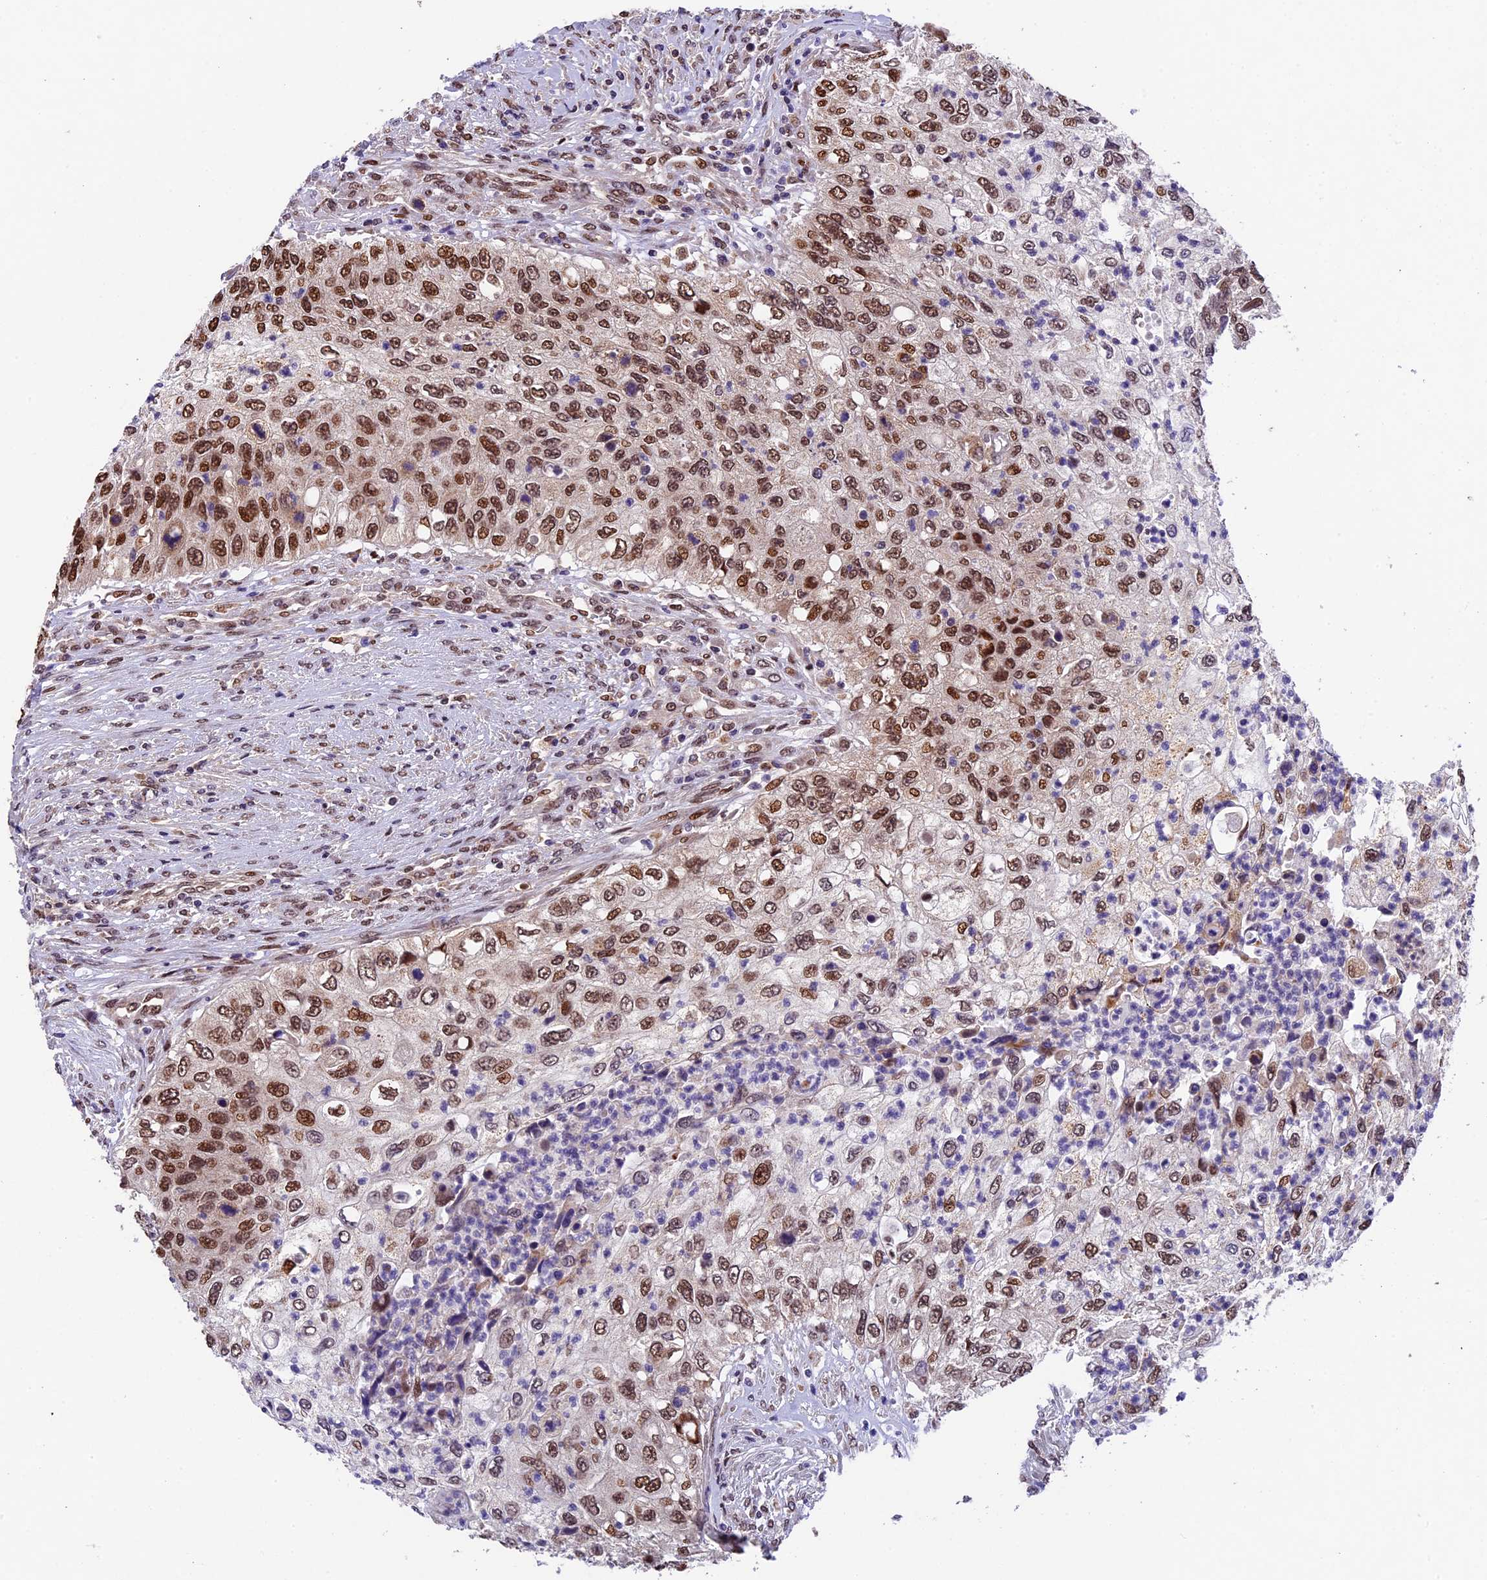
{"staining": {"intensity": "moderate", "quantity": ">75%", "location": "nuclear"}, "tissue": "urothelial cancer", "cell_type": "Tumor cells", "image_type": "cancer", "snomed": [{"axis": "morphology", "description": "Urothelial carcinoma, High grade"}, {"axis": "topography", "description": "Urinary bladder"}], "caption": "Tumor cells demonstrate moderate nuclear positivity in approximately >75% of cells in high-grade urothelial carcinoma.", "gene": "CCSER1", "patient": {"sex": "female", "age": 60}}